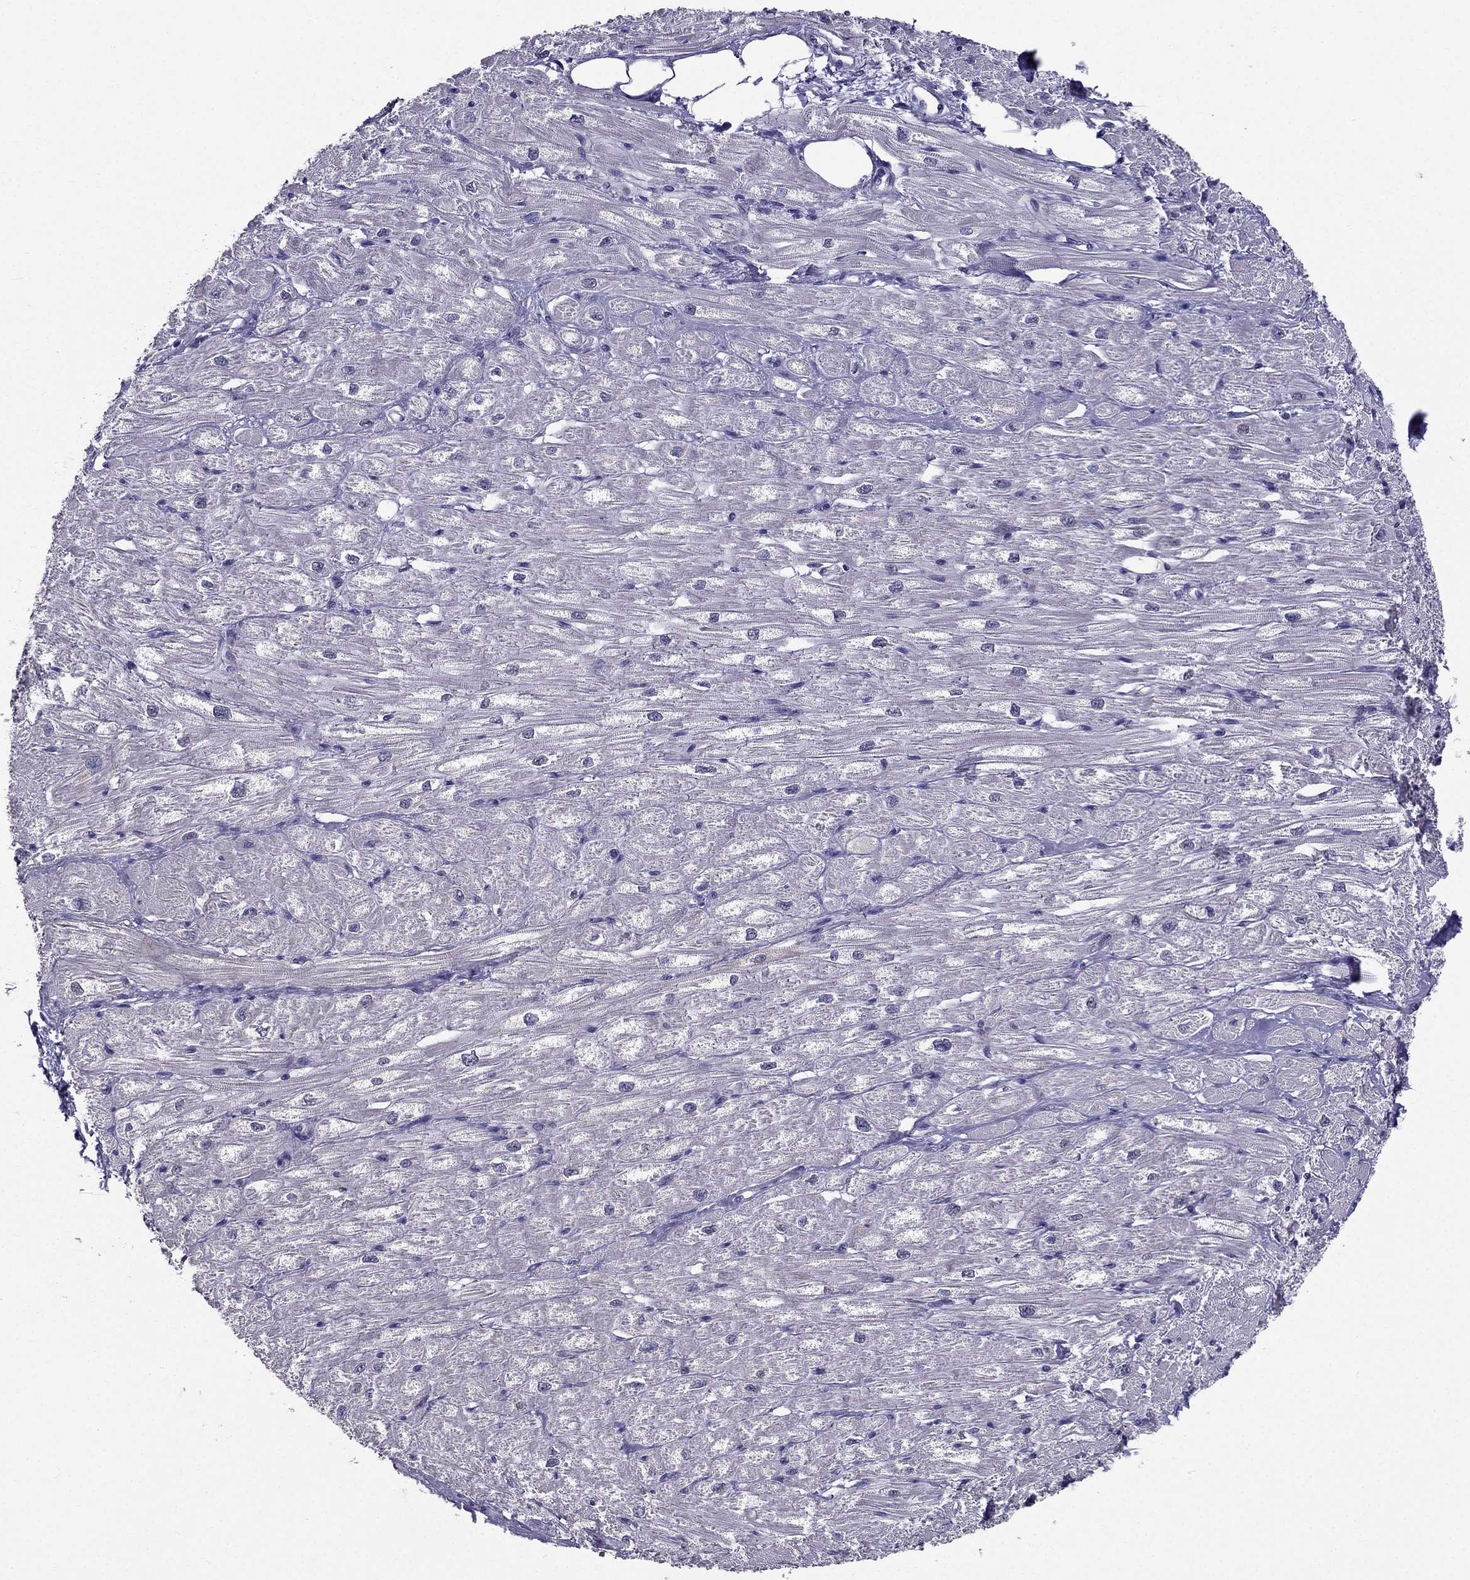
{"staining": {"intensity": "negative", "quantity": "none", "location": "none"}, "tissue": "heart muscle", "cell_type": "Cardiomyocytes", "image_type": "normal", "snomed": [{"axis": "morphology", "description": "Normal tissue, NOS"}, {"axis": "topography", "description": "Heart"}], "caption": "Human heart muscle stained for a protein using IHC displays no staining in cardiomyocytes.", "gene": "AAK1", "patient": {"sex": "male", "age": 57}}